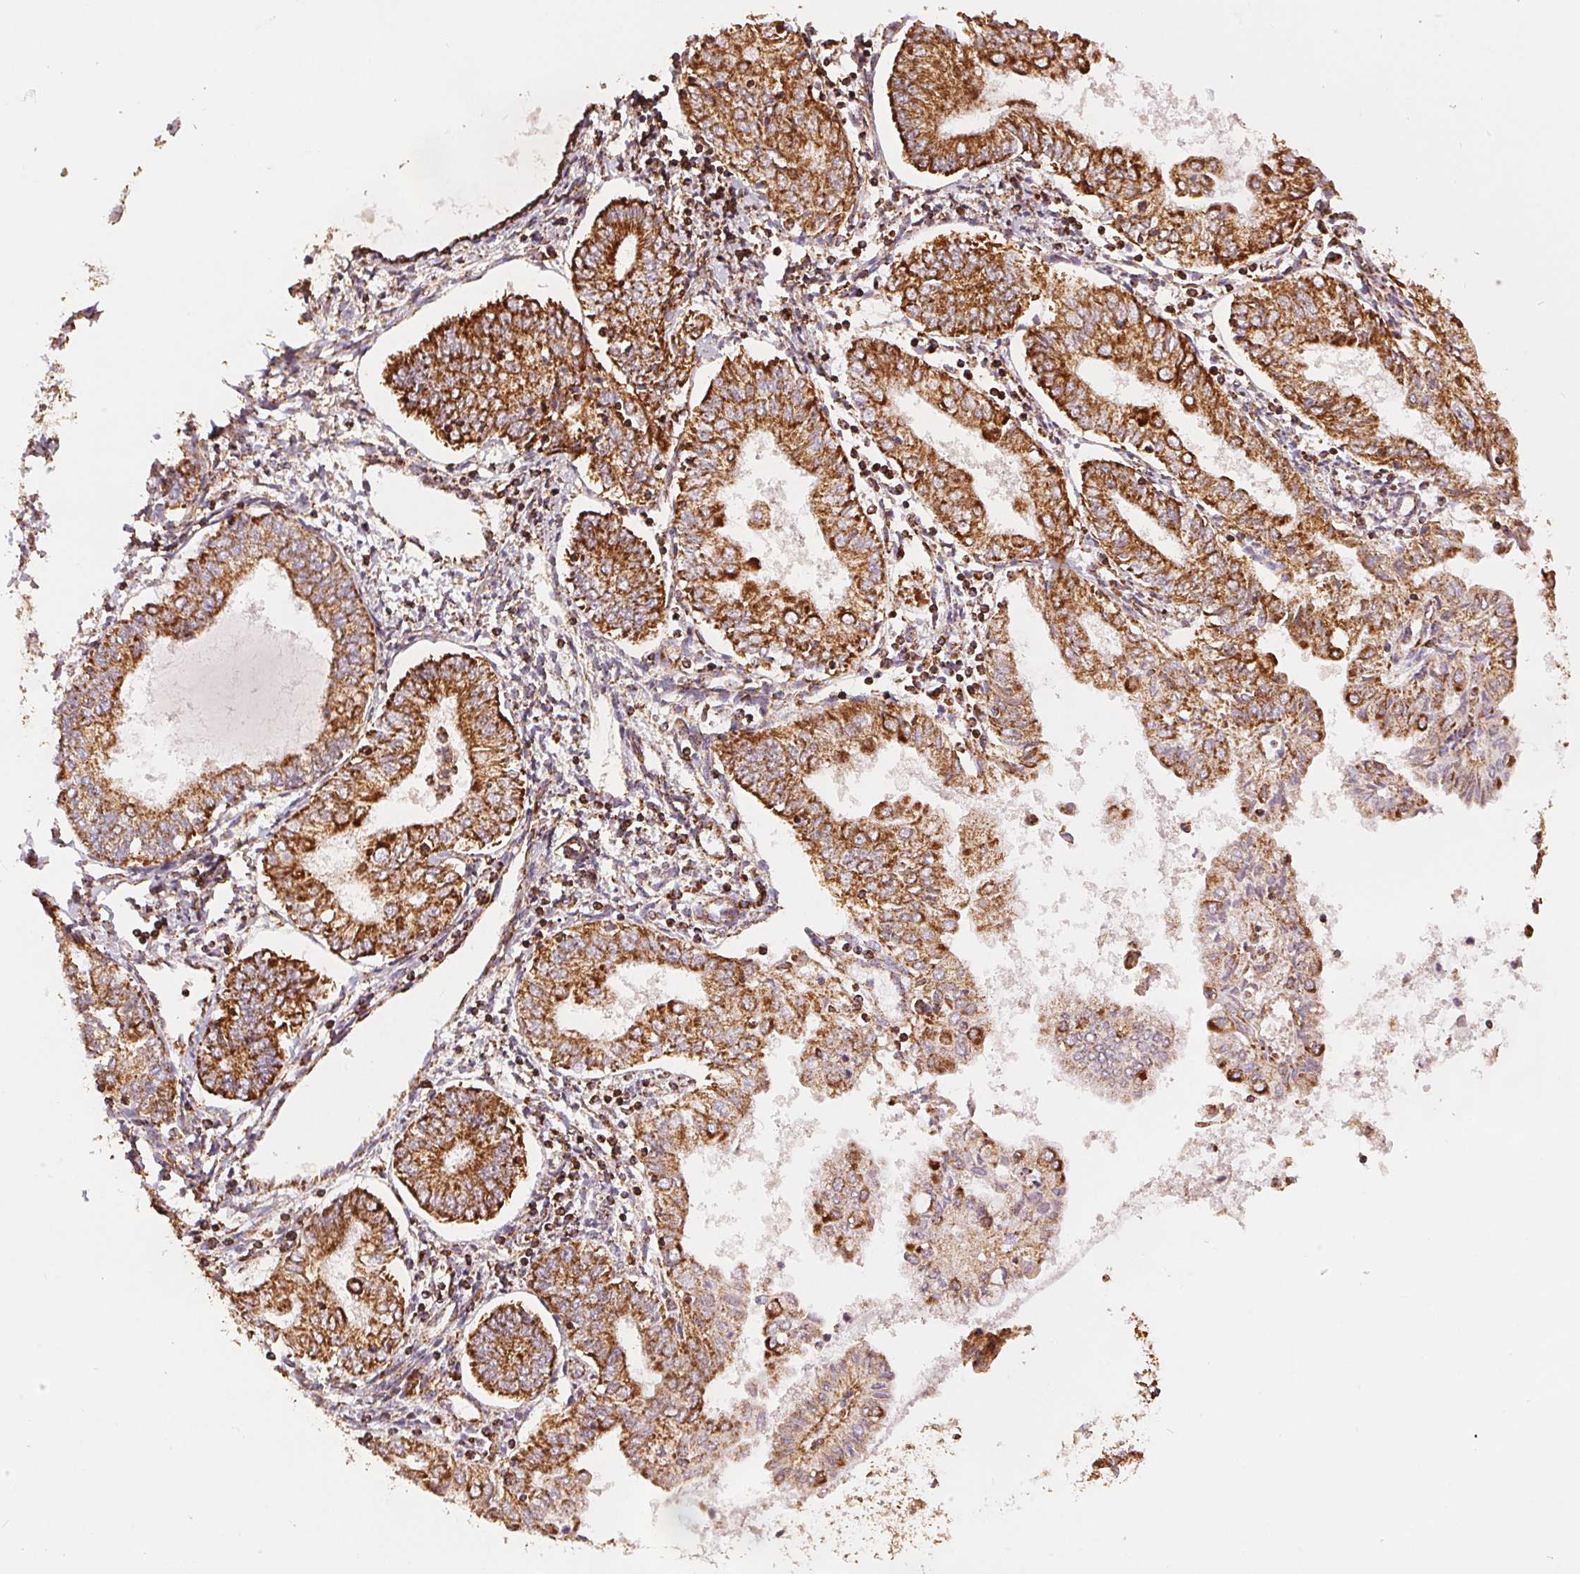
{"staining": {"intensity": "moderate", "quantity": ">75%", "location": "cytoplasmic/membranous"}, "tissue": "endometrial cancer", "cell_type": "Tumor cells", "image_type": "cancer", "snomed": [{"axis": "morphology", "description": "Adenocarcinoma, NOS"}, {"axis": "topography", "description": "Endometrium"}], "caption": "High-power microscopy captured an immunohistochemistry (IHC) micrograph of endometrial adenocarcinoma, revealing moderate cytoplasmic/membranous expression in about >75% of tumor cells. (brown staining indicates protein expression, while blue staining denotes nuclei).", "gene": "SDHB", "patient": {"sex": "female", "age": 68}}